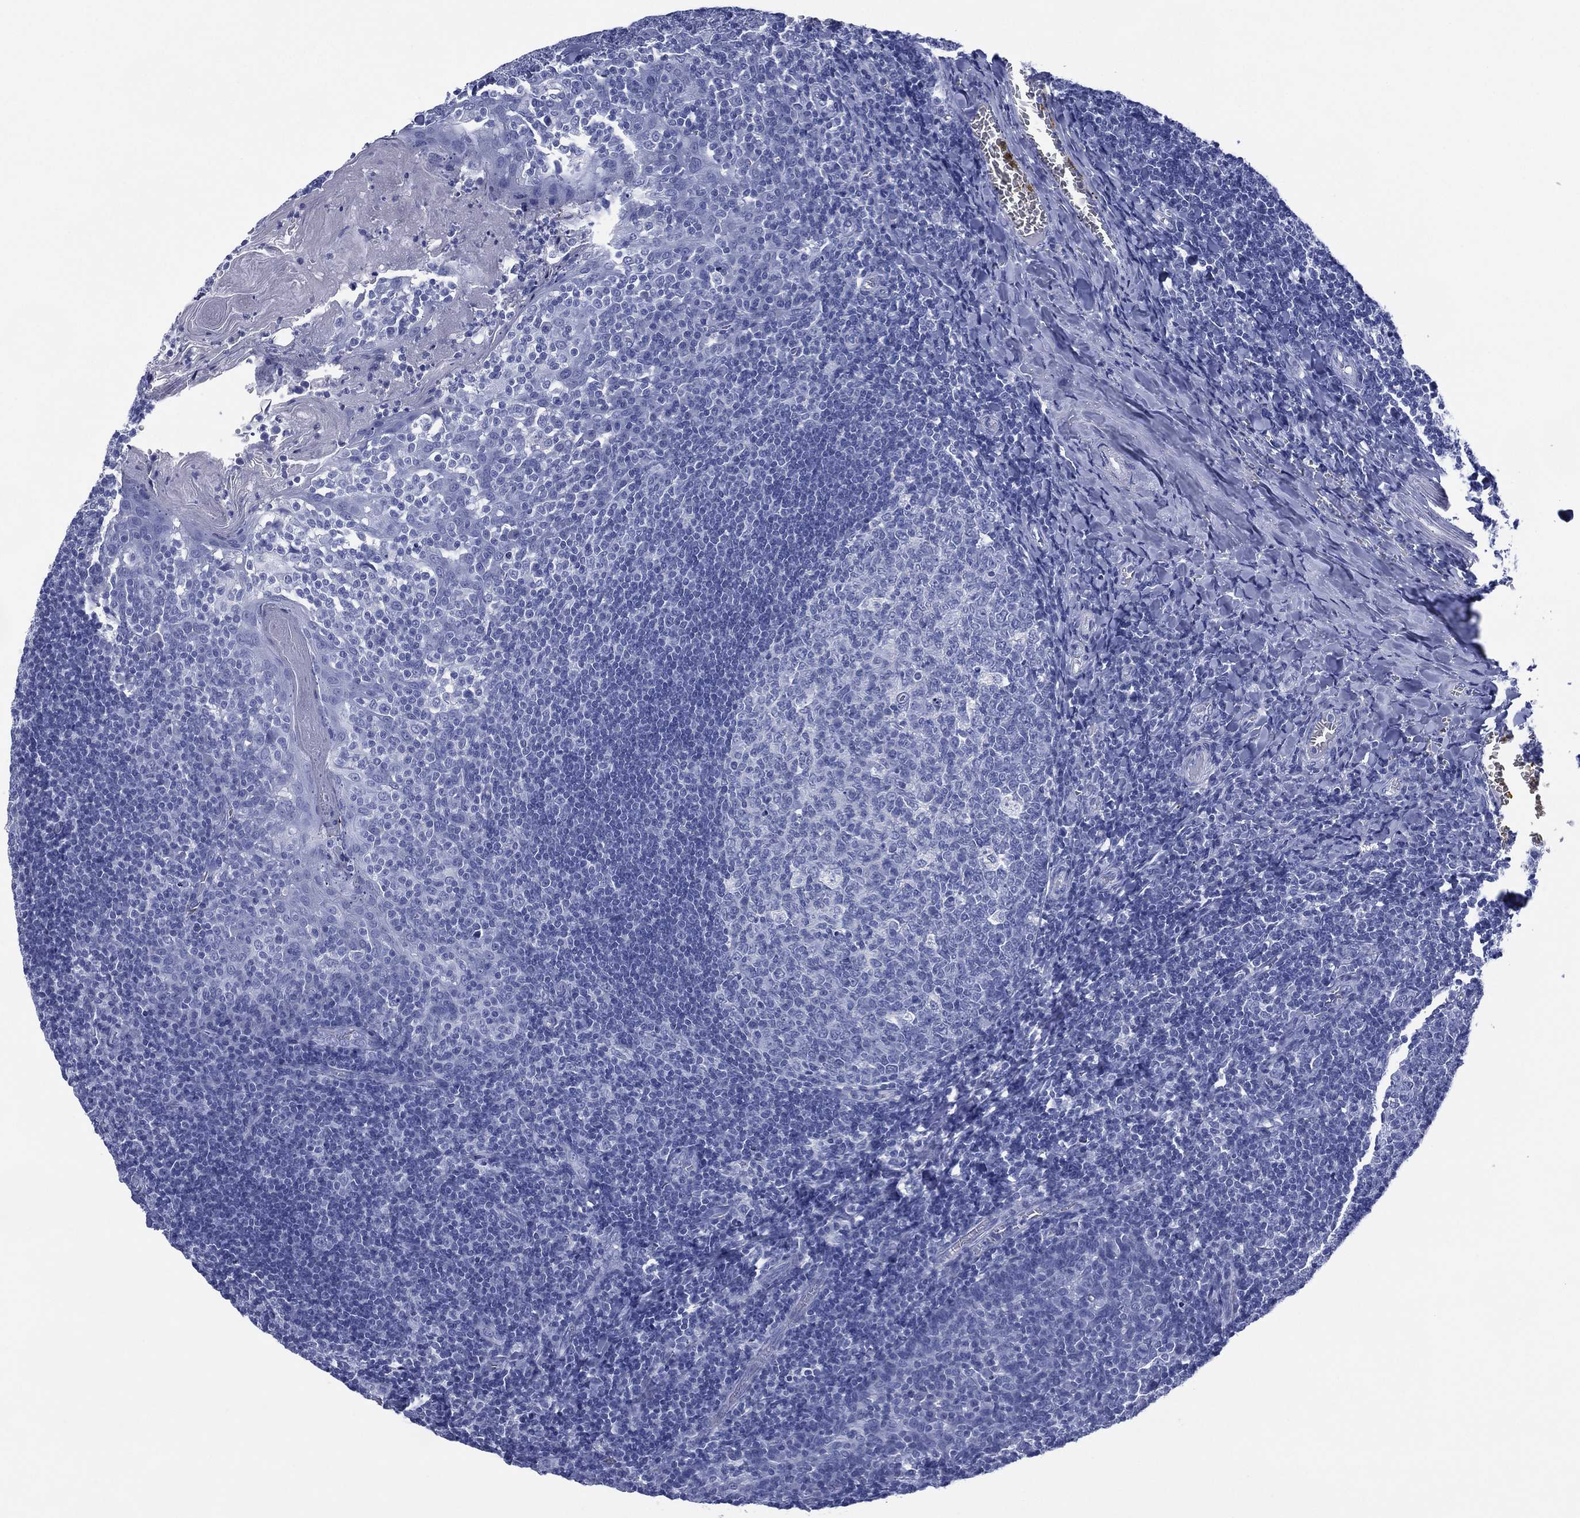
{"staining": {"intensity": "negative", "quantity": "none", "location": "none"}, "tissue": "tonsil", "cell_type": "Germinal center cells", "image_type": "normal", "snomed": [{"axis": "morphology", "description": "Normal tissue, NOS"}, {"axis": "topography", "description": "Tonsil"}], "caption": "High power microscopy image of an immunohistochemistry (IHC) micrograph of unremarkable tonsil, revealing no significant staining in germinal center cells. Brightfield microscopy of IHC stained with DAB (3,3'-diaminobenzidine) (brown) and hematoxylin (blue), captured at high magnification.", "gene": "SIGLECL1", "patient": {"sex": "female", "age": 13}}